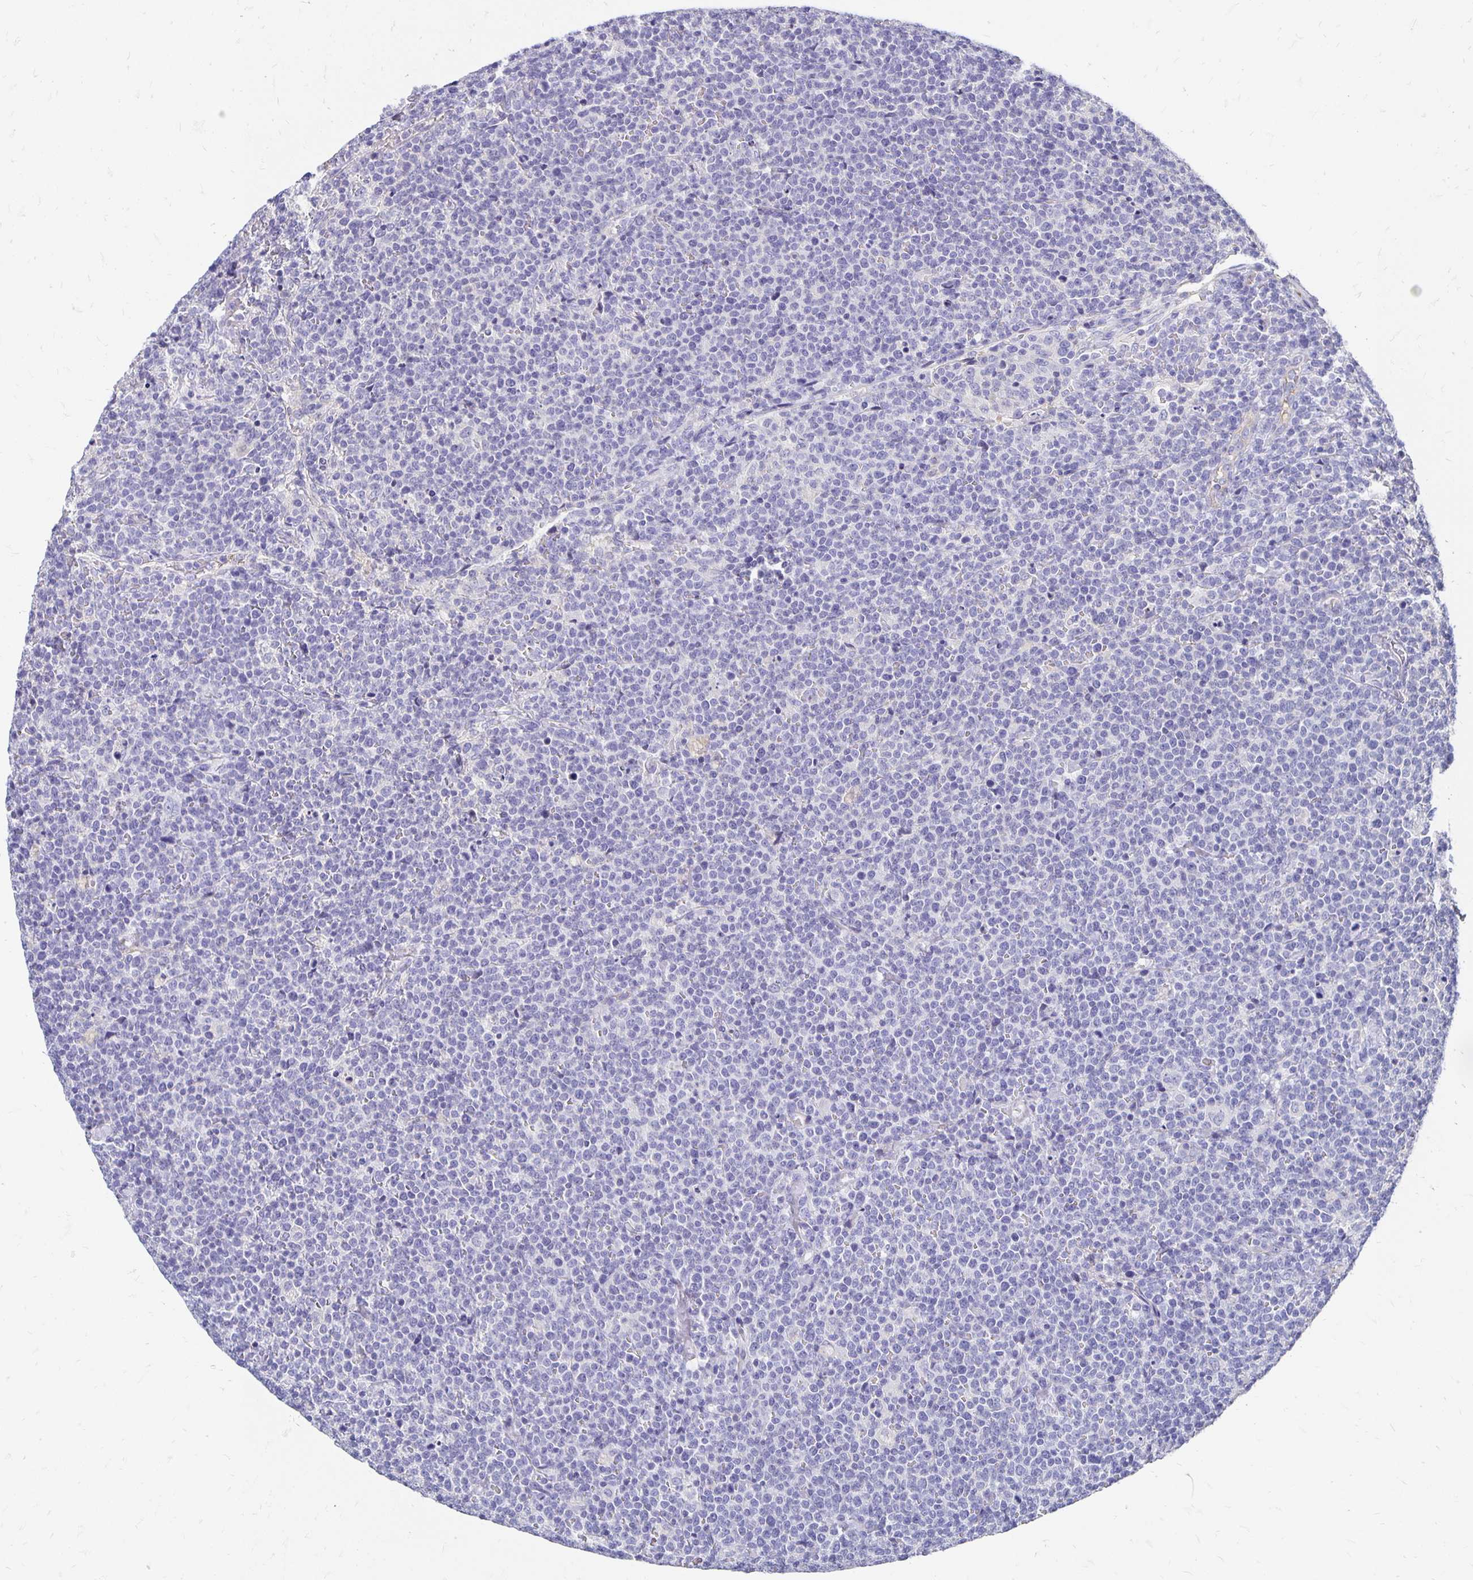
{"staining": {"intensity": "negative", "quantity": "none", "location": "none"}, "tissue": "lymphoma", "cell_type": "Tumor cells", "image_type": "cancer", "snomed": [{"axis": "morphology", "description": "Malignant lymphoma, non-Hodgkin's type, High grade"}, {"axis": "topography", "description": "Lymph node"}], "caption": "IHC image of neoplastic tissue: human lymphoma stained with DAB shows no significant protein expression in tumor cells.", "gene": "APOB", "patient": {"sex": "male", "age": 61}}